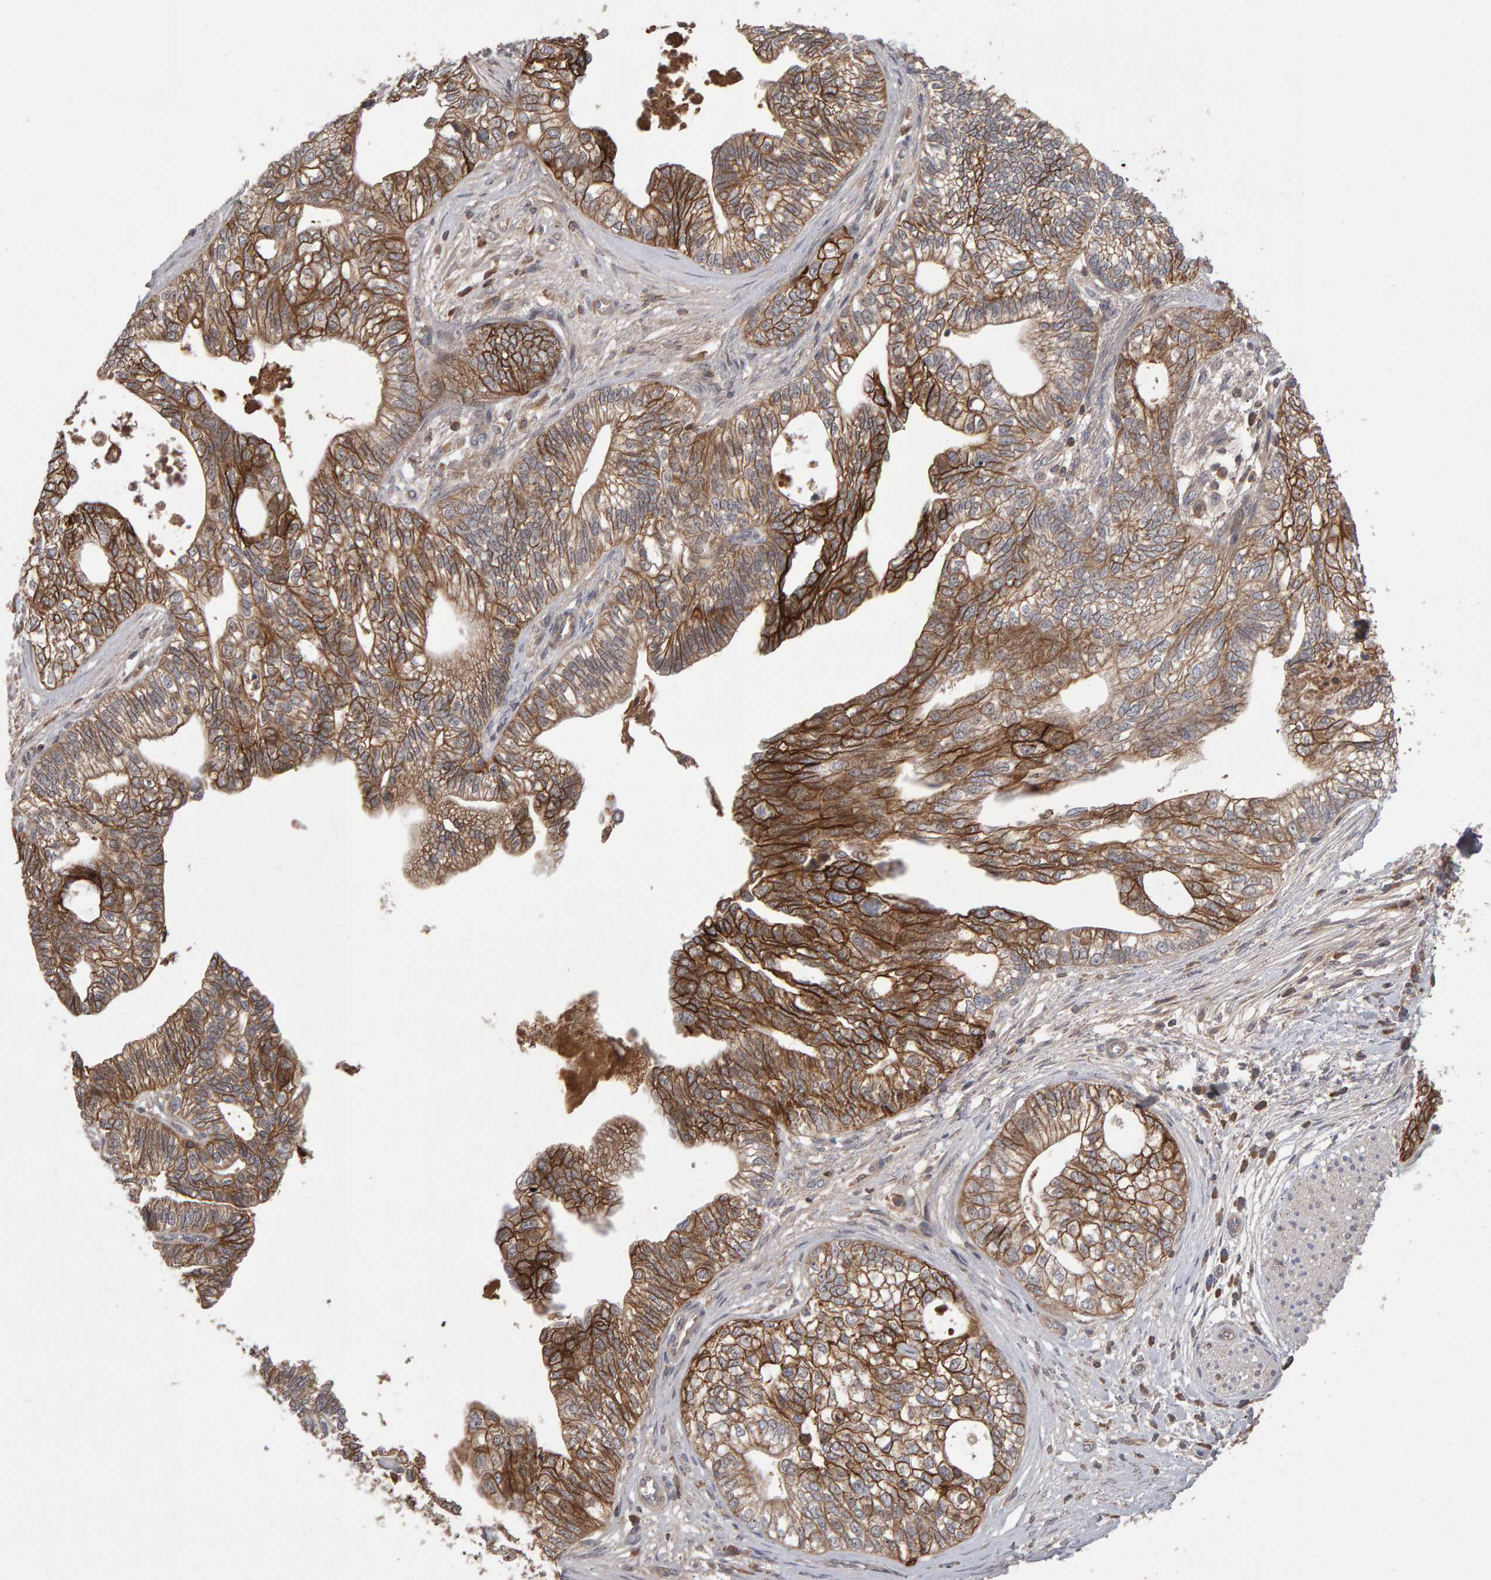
{"staining": {"intensity": "moderate", "quantity": ">75%", "location": "cytoplasmic/membranous"}, "tissue": "pancreatic cancer", "cell_type": "Tumor cells", "image_type": "cancer", "snomed": [{"axis": "morphology", "description": "Adenocarcinoma, NOS"}, {"axis": "topography", "description": "Pancreas"}], "caption": "Protein analysis of pancreatic cancer (adenocarcinoma) tissue exhibits moderate cytoplasmic/membranous expression in approximately >75% of tumor cells. The protein of interest is shown in brown color, while the nuclei are stained blue.", "gene": "PGS1", "patient": {"sex": "male", "age": 72}}